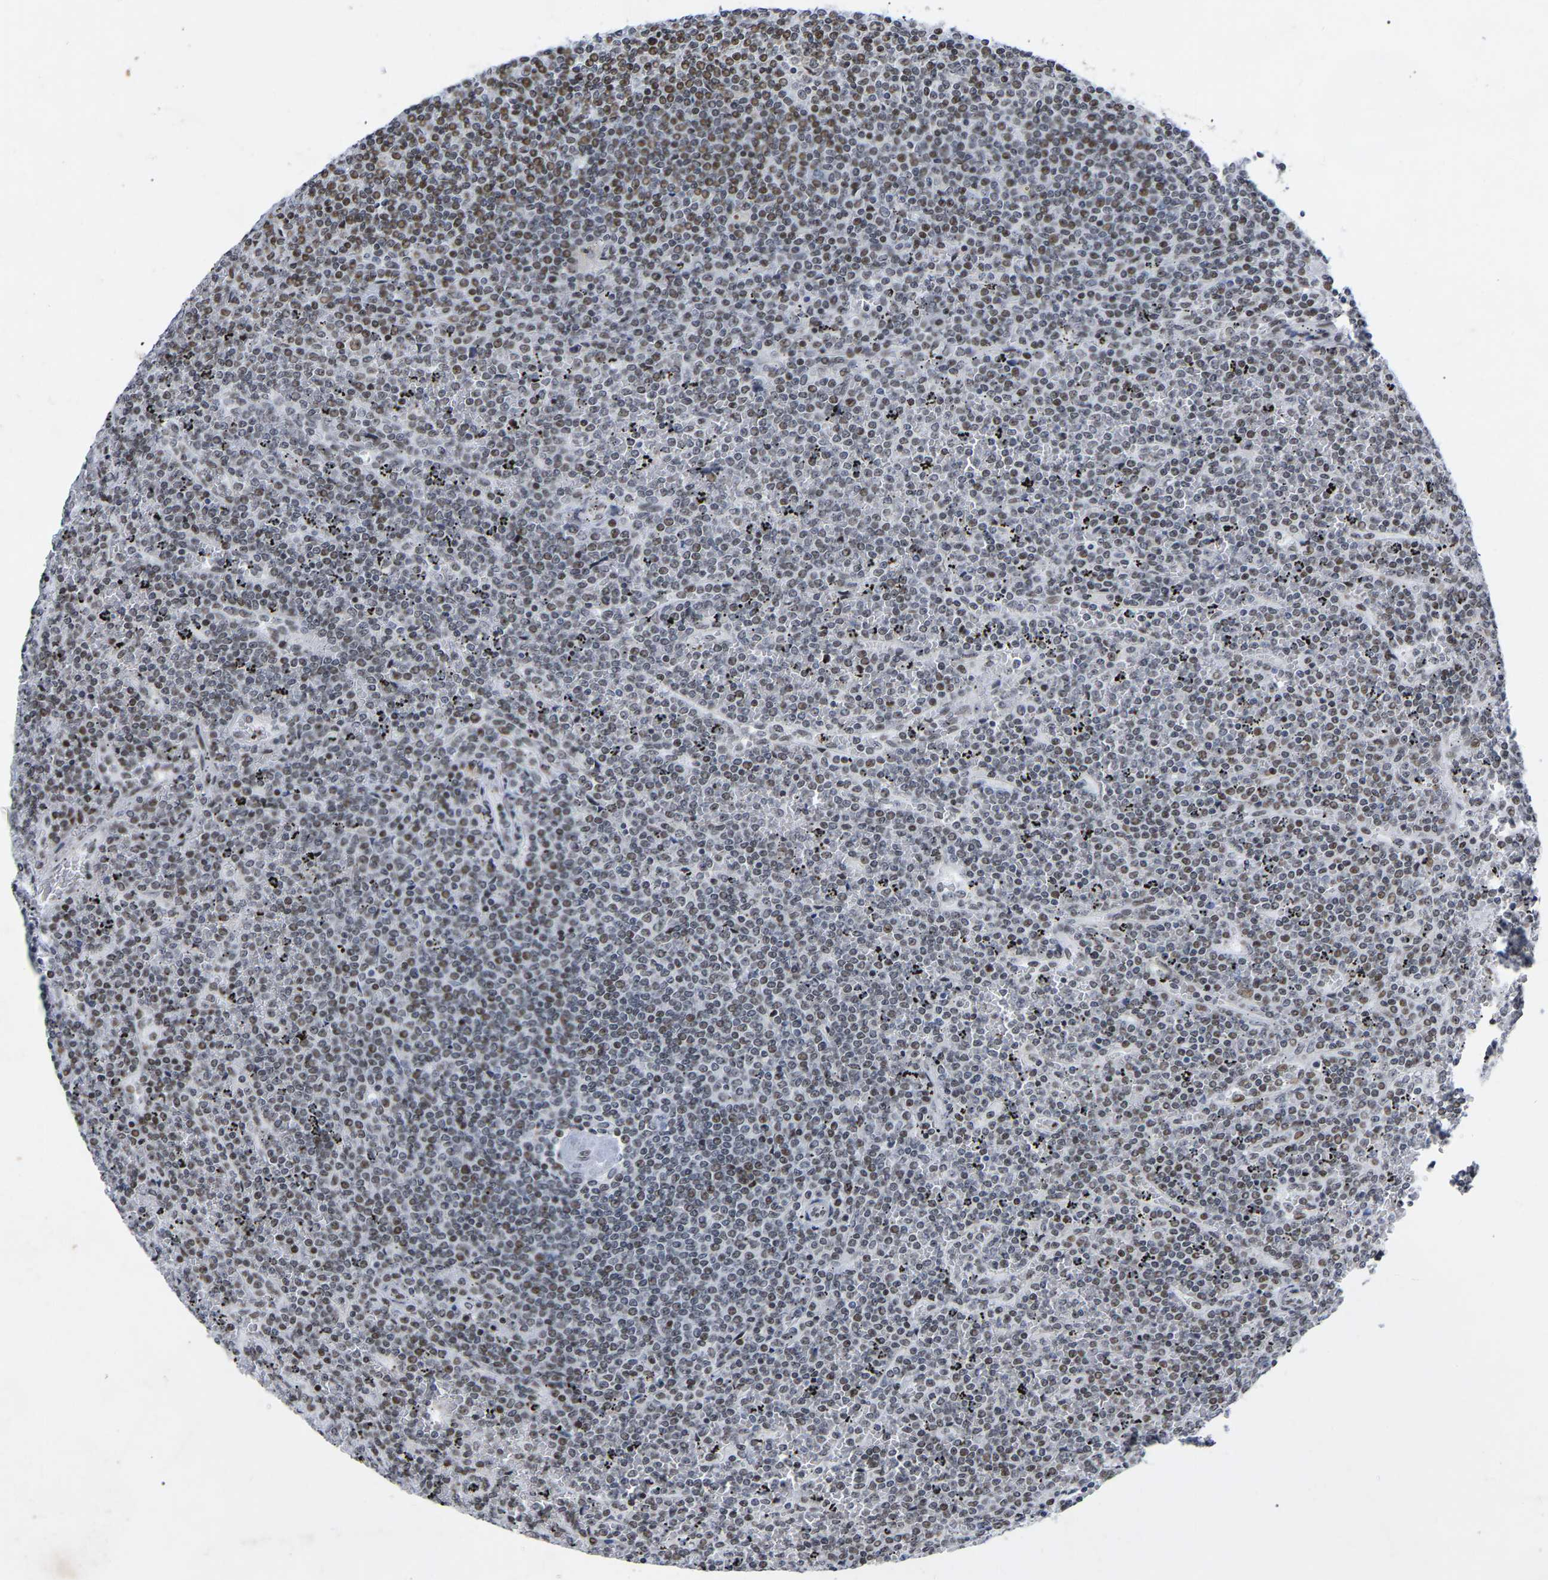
{"staining": {"intensity": "weak", "quantity": "25%-75%", "location": "nuclear"}, "tissue": "lymphoma", "cell_type": "Tumor cells", "image_type": "cancer", "snomed": [{"axis": "morphology", "description": "Malignant lymphoma, non-Hodgkin's type, Low grade"}, {"axis": "topography", "description": "Spleen"}], "caption": "An image showing weak nuclear expression in approximately 25%-75% of tumor cells in lymphoma, as visualized by brown immunohistochemical staining.", "gene": "PRCC", "patient": {"sex": "female", "age": 19}}